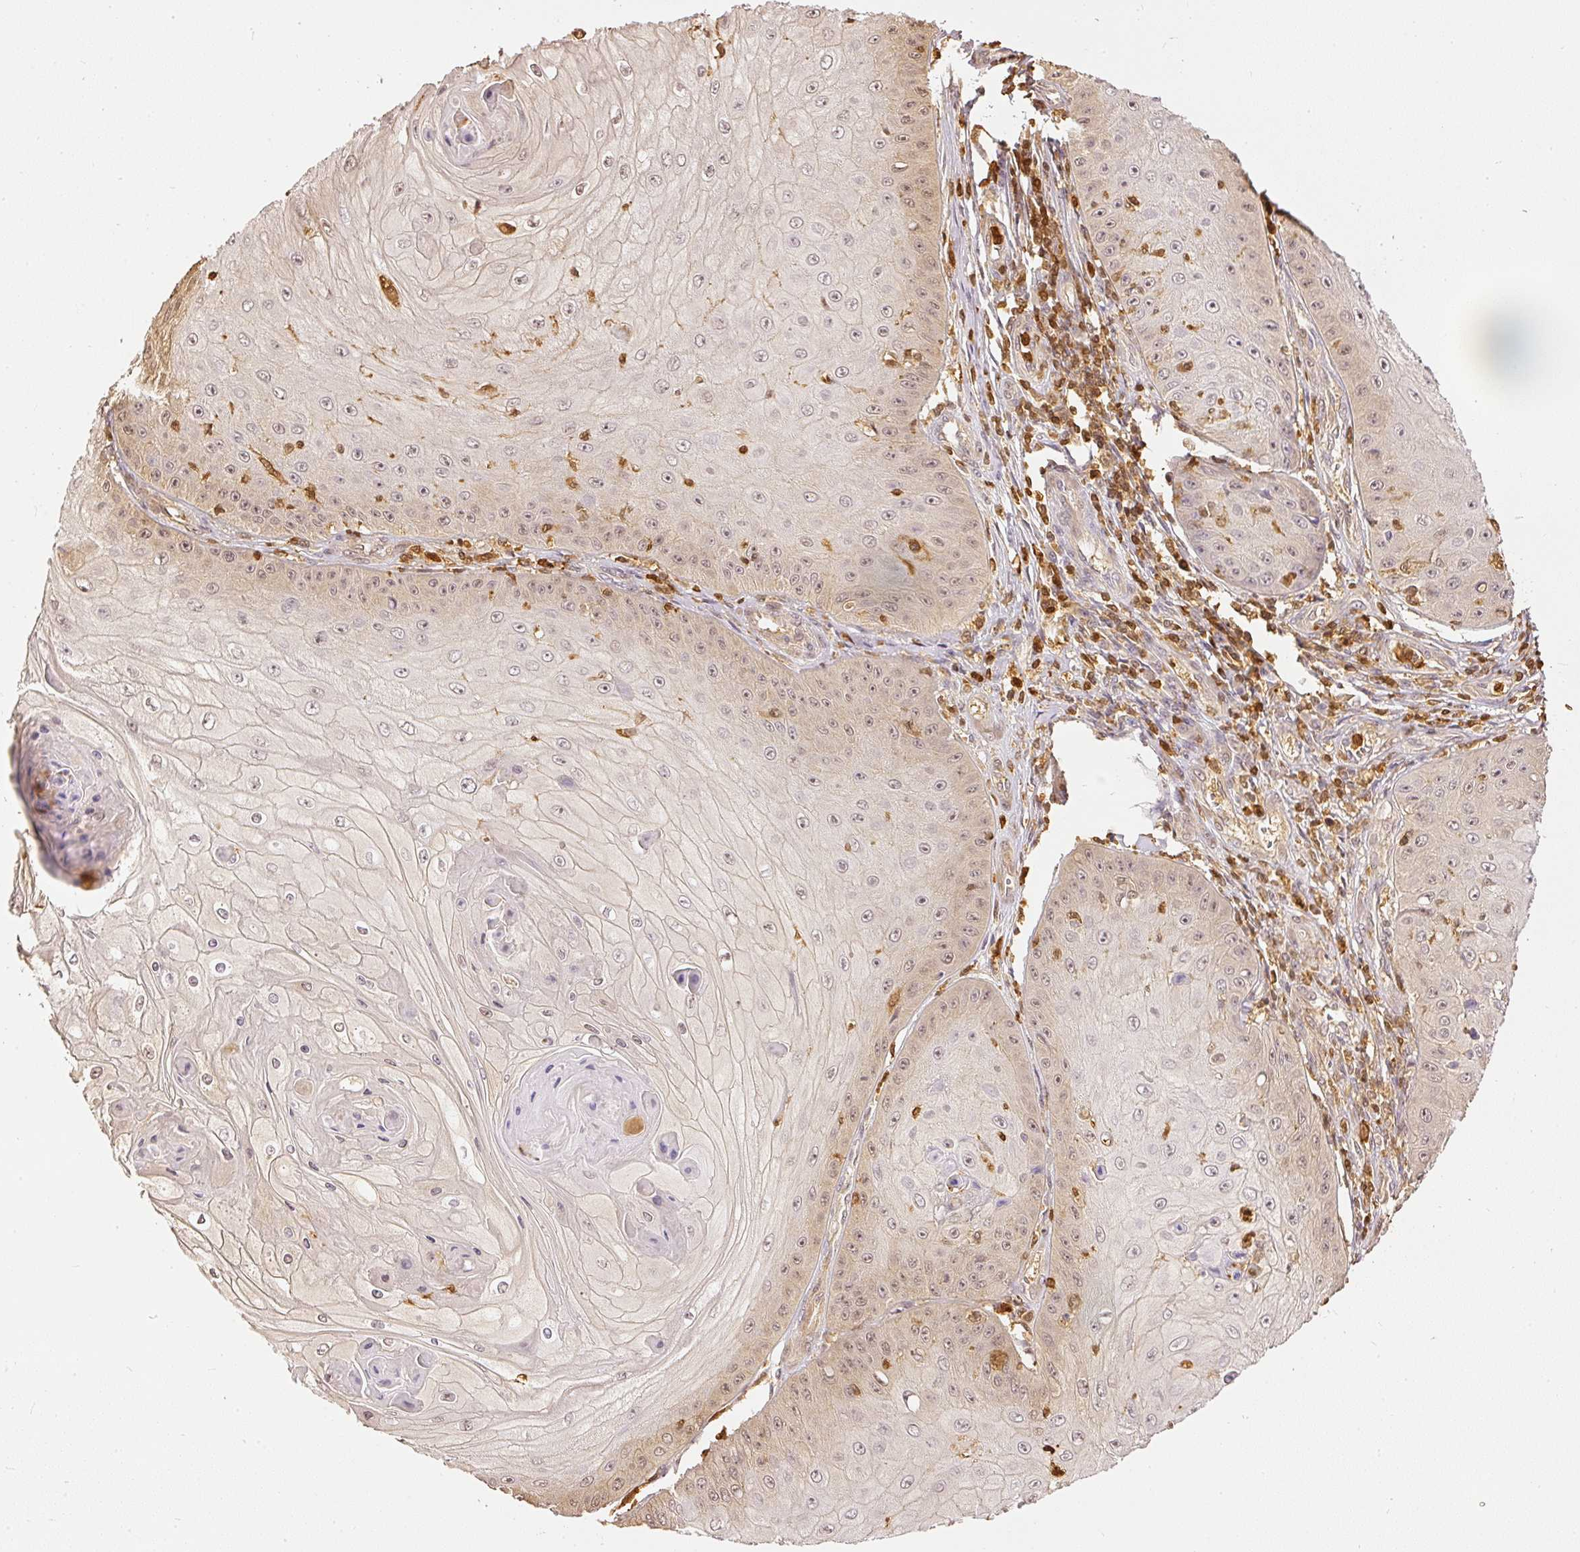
{"staining": {"intensity": "weak", "quantity": "25%-75%", "location": "cytoplasmic/membranous,nuclear"}, "tissue": "skin cancer", "cell_type": "Tumor cells", "image_type": "cancer", "snomed": [{"axis": "morphology", "description": "Squamous cell carcinoma, NOS"}, {"axis": "topography", "description": "Skin"}], "caption": "Approximately 25%-75% of tumor cells in human skin cancer reveal weak cytoplasmic/membranous and nuclear protein positivity as visualized by brown immunohistochemical staining.", "gene": "PFN1", "patient": {"sex": "male", "age": 70}}